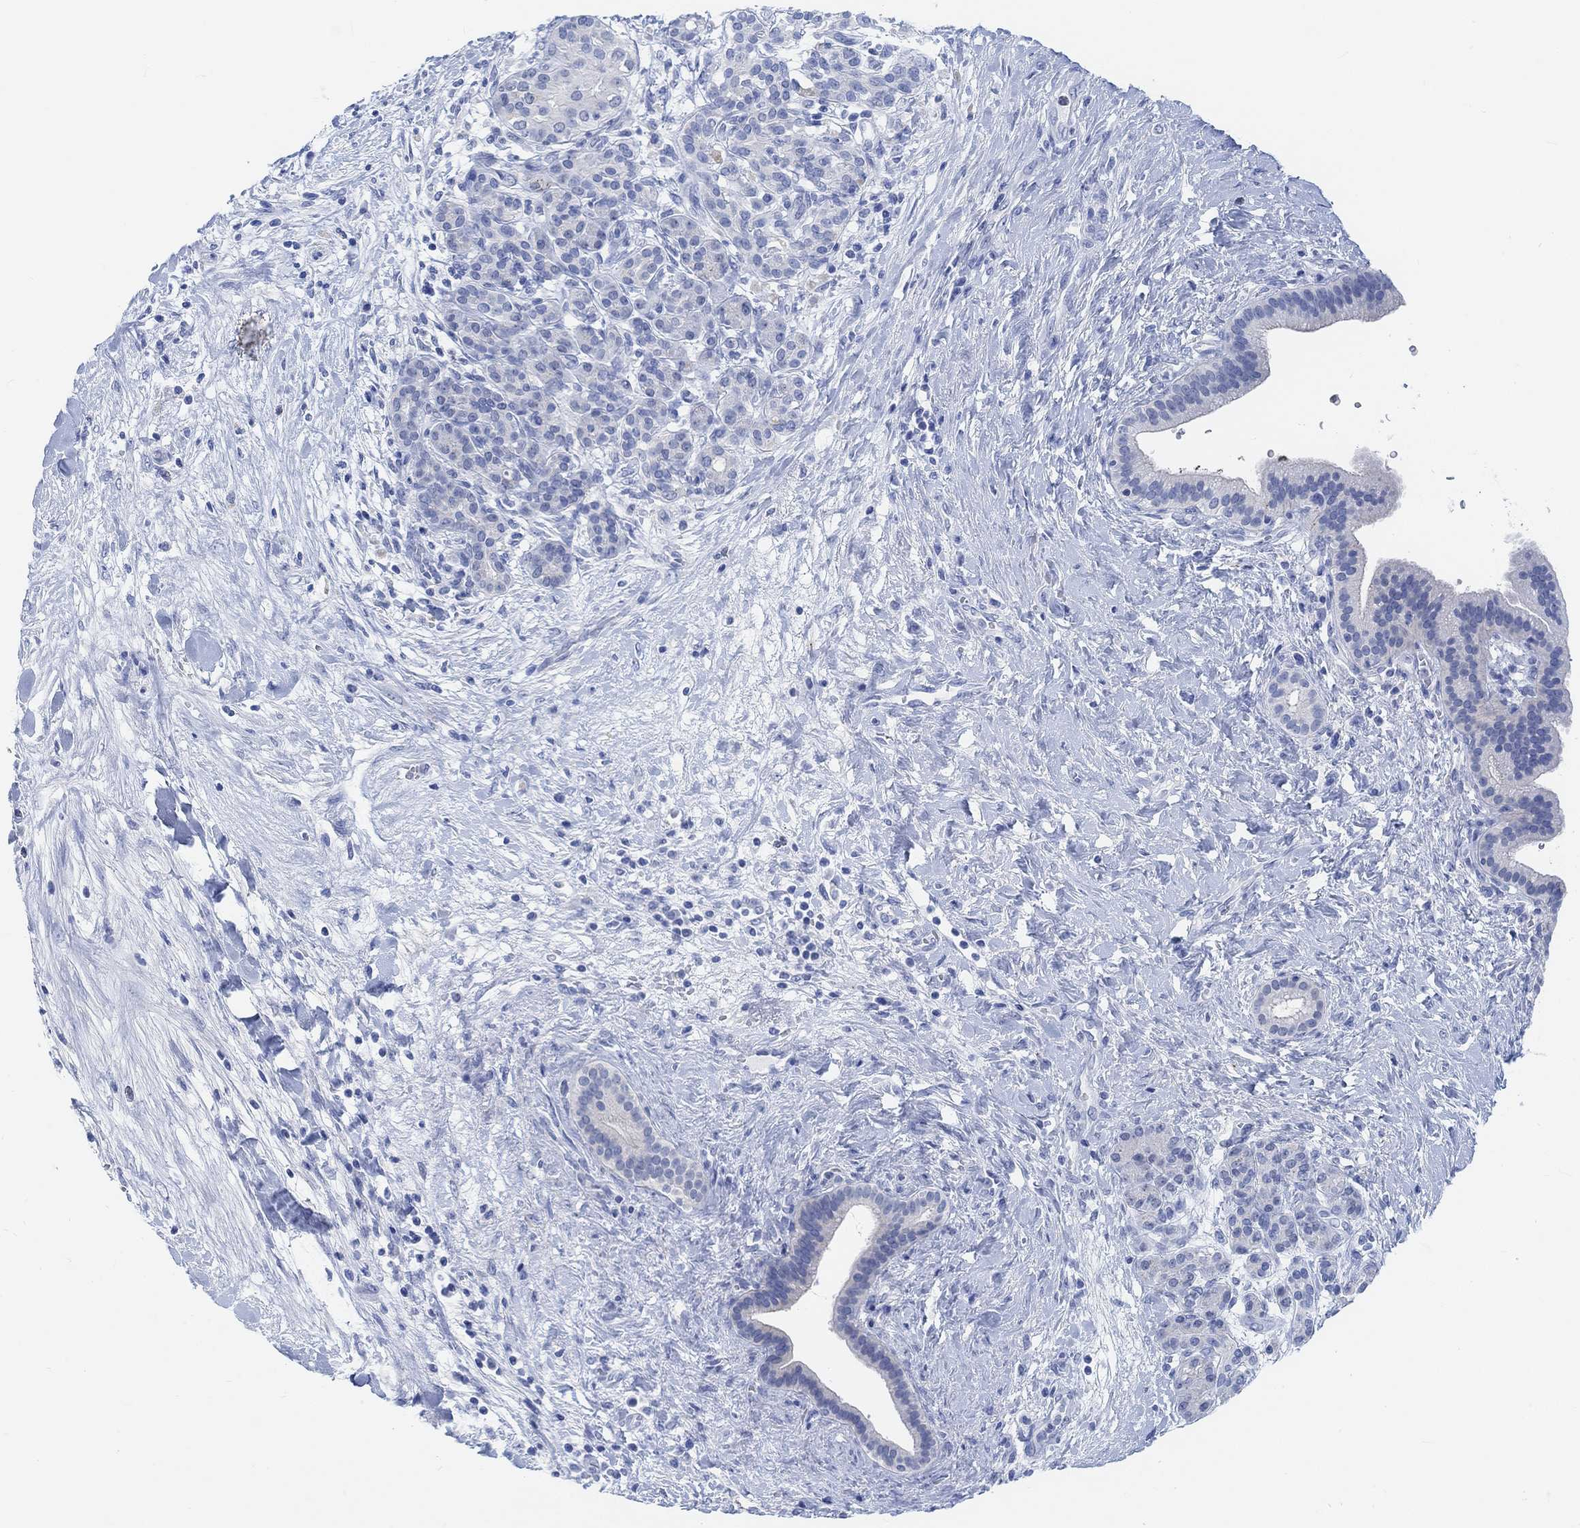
{"staining": {"intensity": "negative", "quantity": "none", "location": "none"}, "tissue": "pancreatic cancer", "cell_type": "Tumor cells", "image_type": "cancer", "snomed": [{"axis": "morphology", "description": "Adenocarcinoma, NOS"}, {"axis": "topography", "description": "Pancreas"}], "caption": "DAB immunohistochemical staining of human pancreatic adenocarcinoma displays no significant staining in tumor cells.", "gene": "ENO4", "patient": {"sex": "male", "age": 44}}